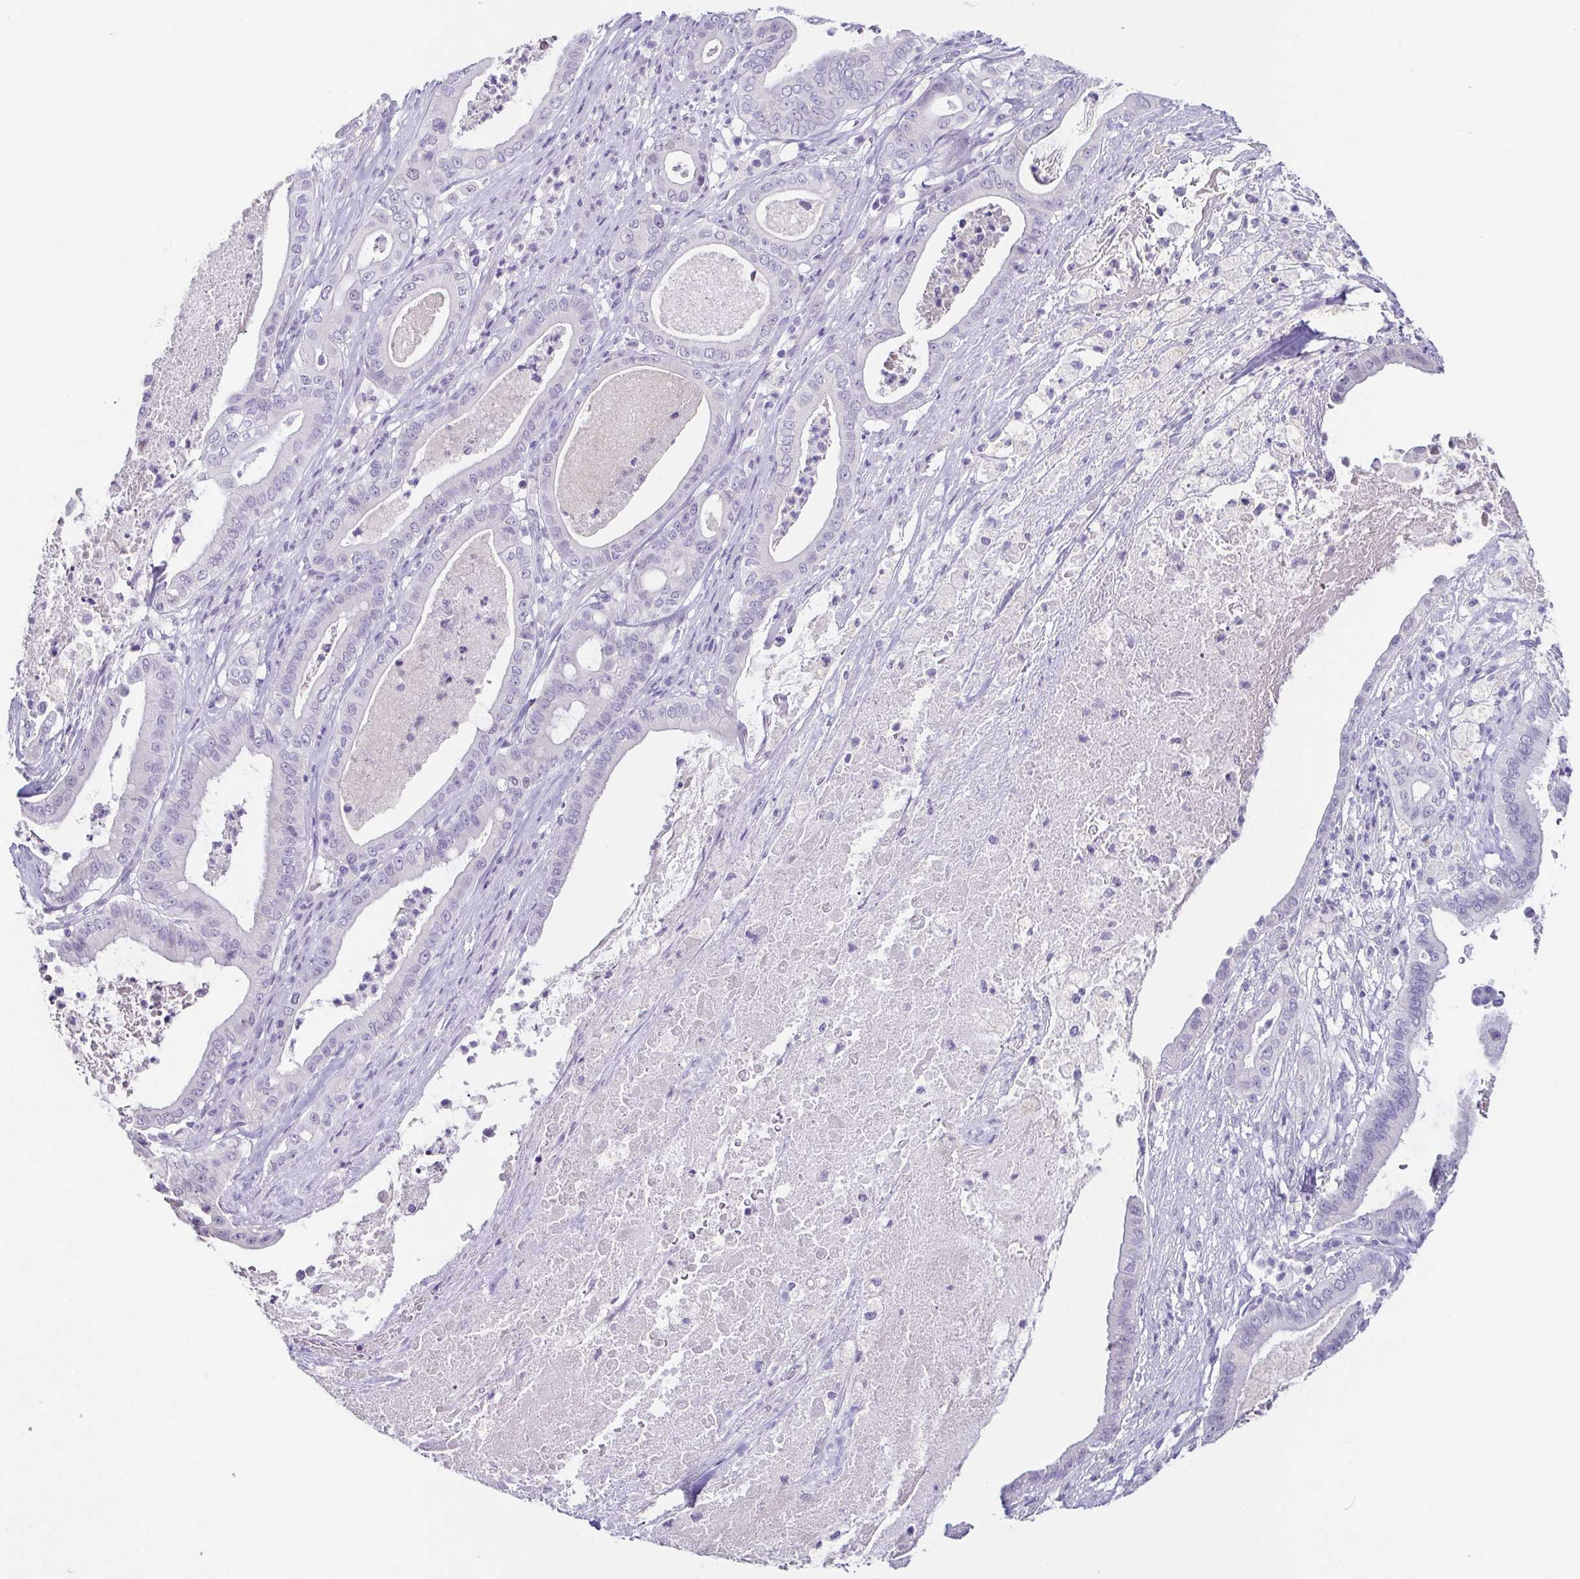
{"staining": {"intensity": "negative", "quantity": "none", "location": "none"}, "tissue": "pancreatic cancer", "cell_type": "Tumor cells", "image_type": "cancer", "snomed": [{"axis": "morphology", "description": "Adenocarcinoma, NOS"}, {"axis": "topography", "description": "Pancreas"}], "caption": "Pancreatic cancer was stained to show a protein in brown. There is no significant positivity in tumor cells.", "gene": "TP73", "patient": {"sex": "male", "age": 71}}